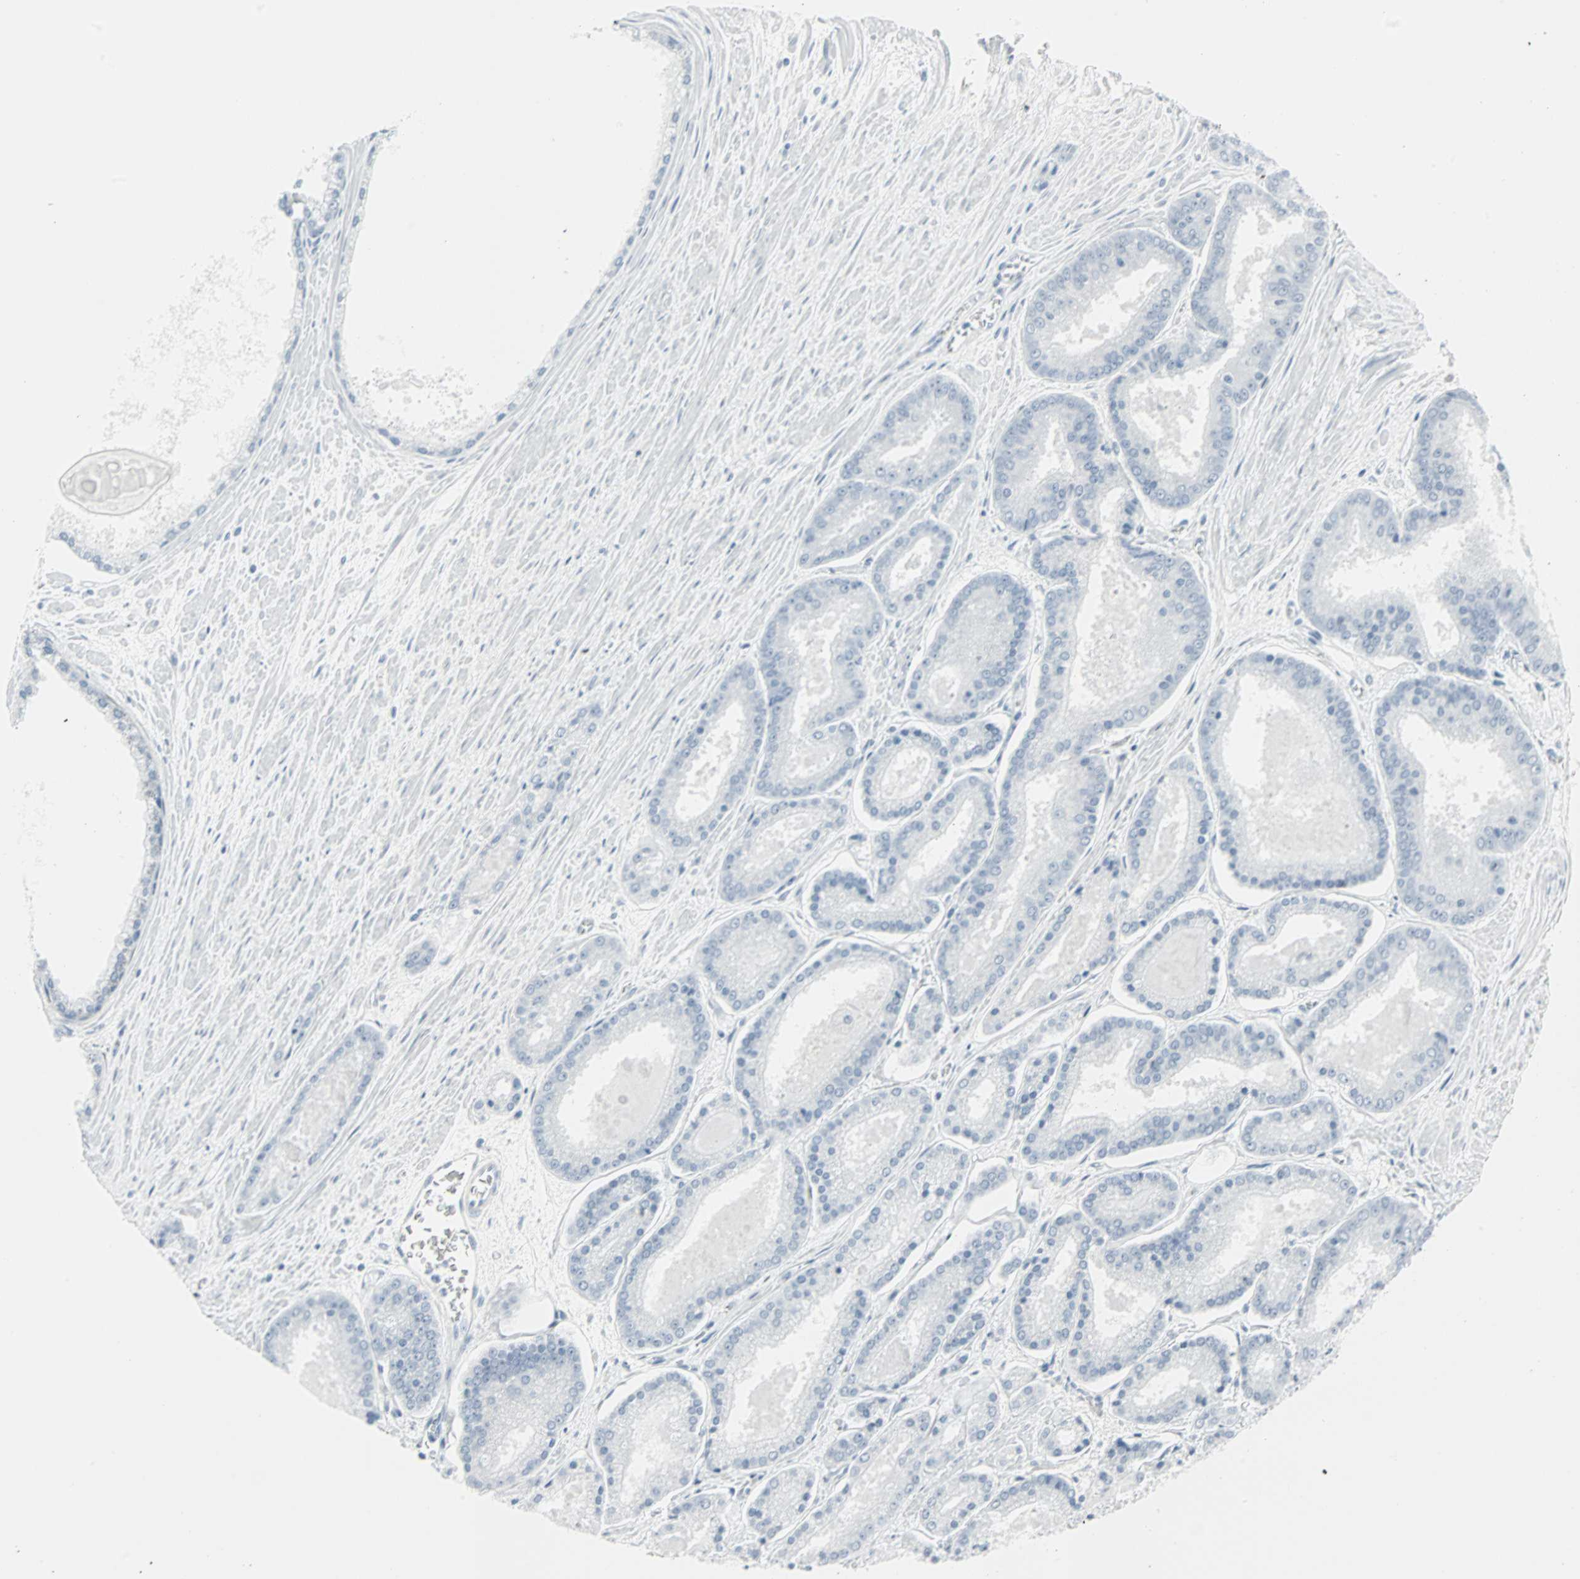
{"staining": {"intensity": "negative", "quantity": "none", "location": "none"}, "tissue": "prostate cancer", "cell_type": "Tumor cells", "image_type": "cancer", "snomed": [{"axis": "morphology", "description": "Adenocarcinoma, Low grade"}, {"axis": "topography", "description": "Prostate"}], "caption": "Tumor cells show no significant protein expression in prostate adenocarcinoma (low-grade).", "gene": "LANCL3", "patient": {"sex": "male", "age": 59}}